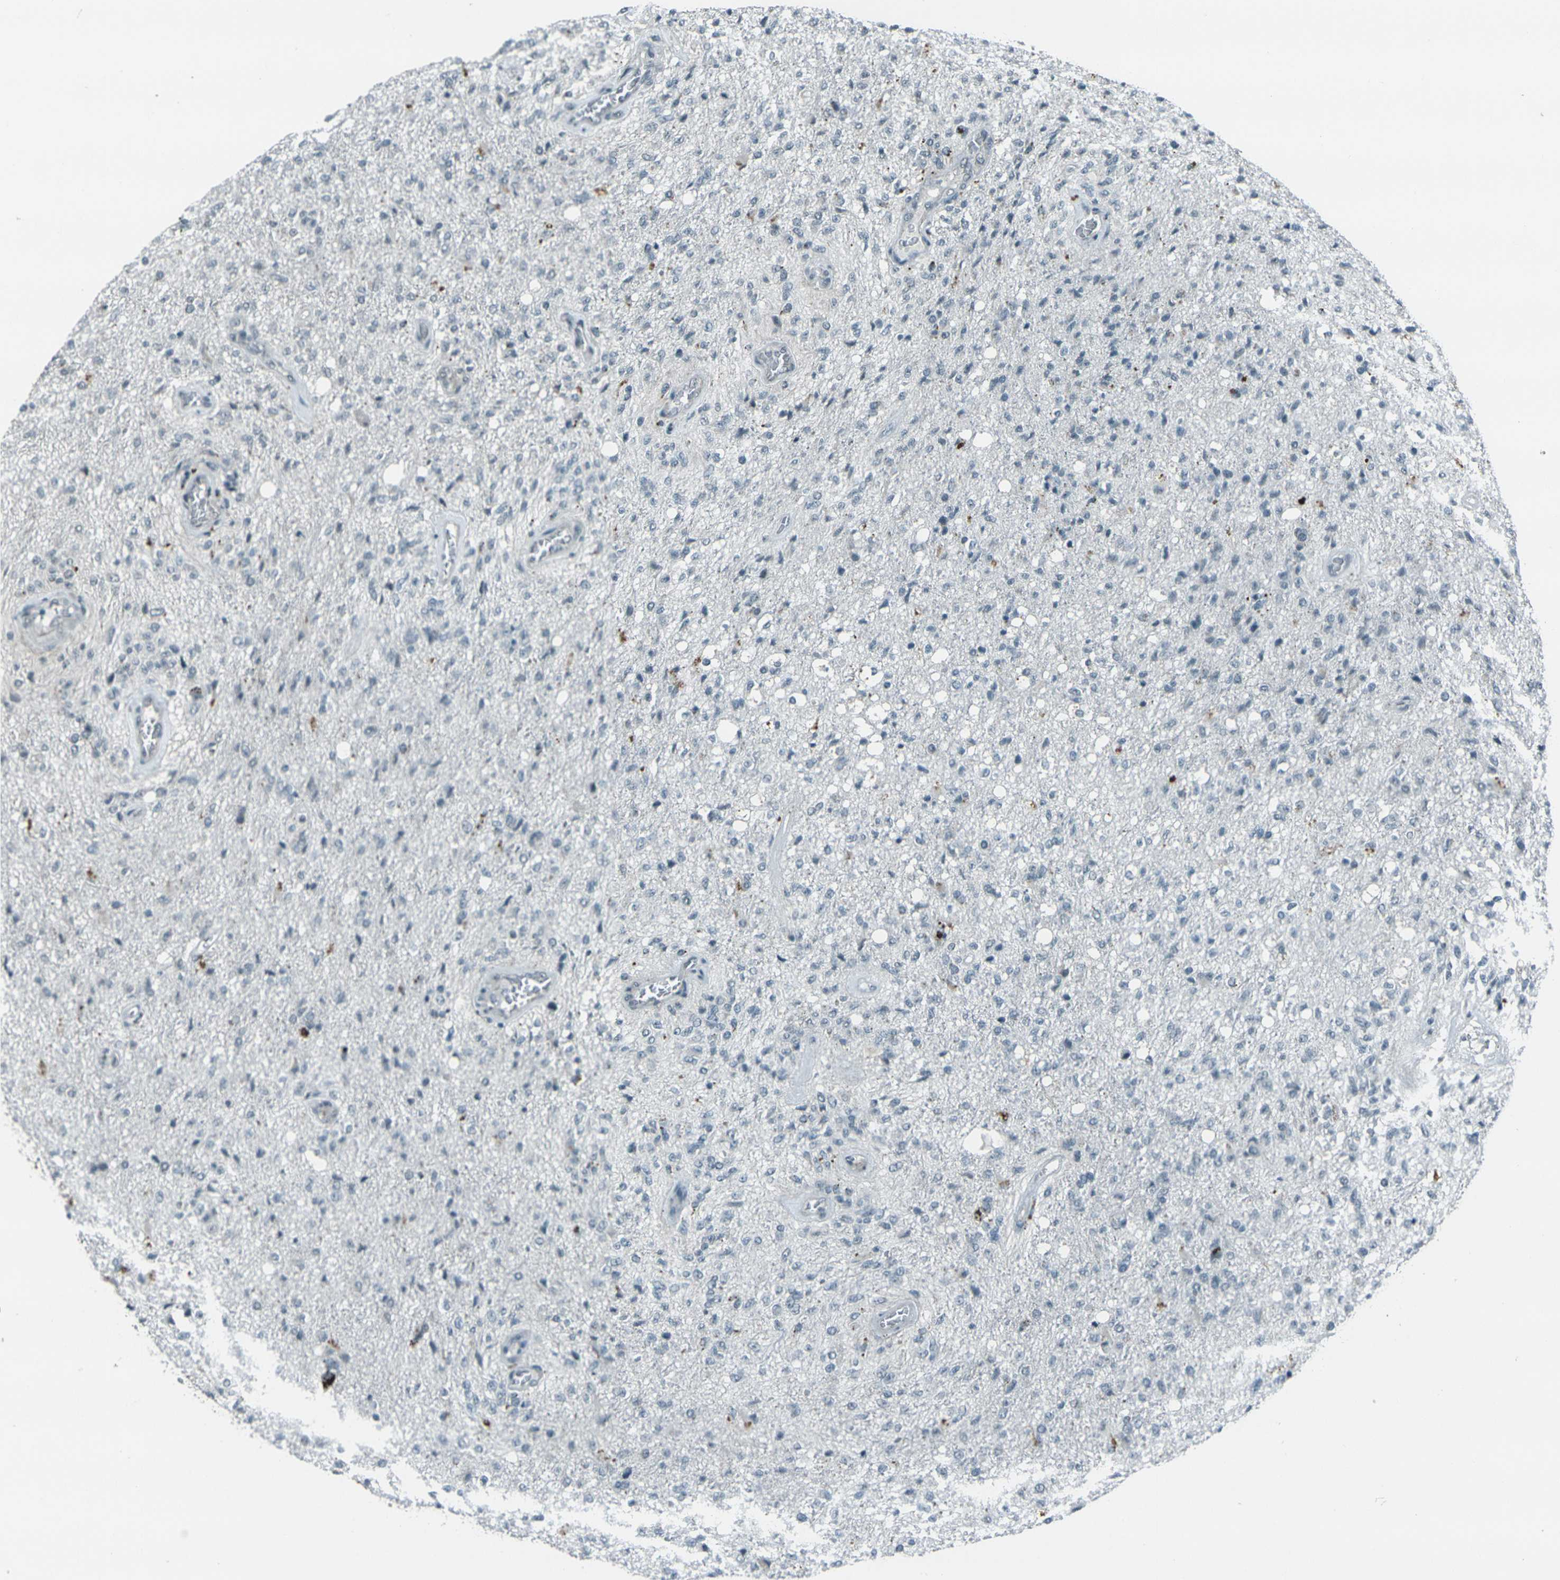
{"staining": {"intensity": "negative", "quantity": "none", "location": "none"}, "tissue": "glioma", "cell_type": "Tumor cells", "image_type": "cancer", "snomed": [{"axis": "morphology", "description": "Normal tissue, NOS"}, {"axis": "morphology", "description": "Glioma, malignant, High grade"}, {"axis": "topography", "description": "Cerebral cortex"}], "caption": "Image shows no significant protein expression in tumor cells of glioma.", "gene": "GPR19", "patient": {"sex": "male", "age": 77}}